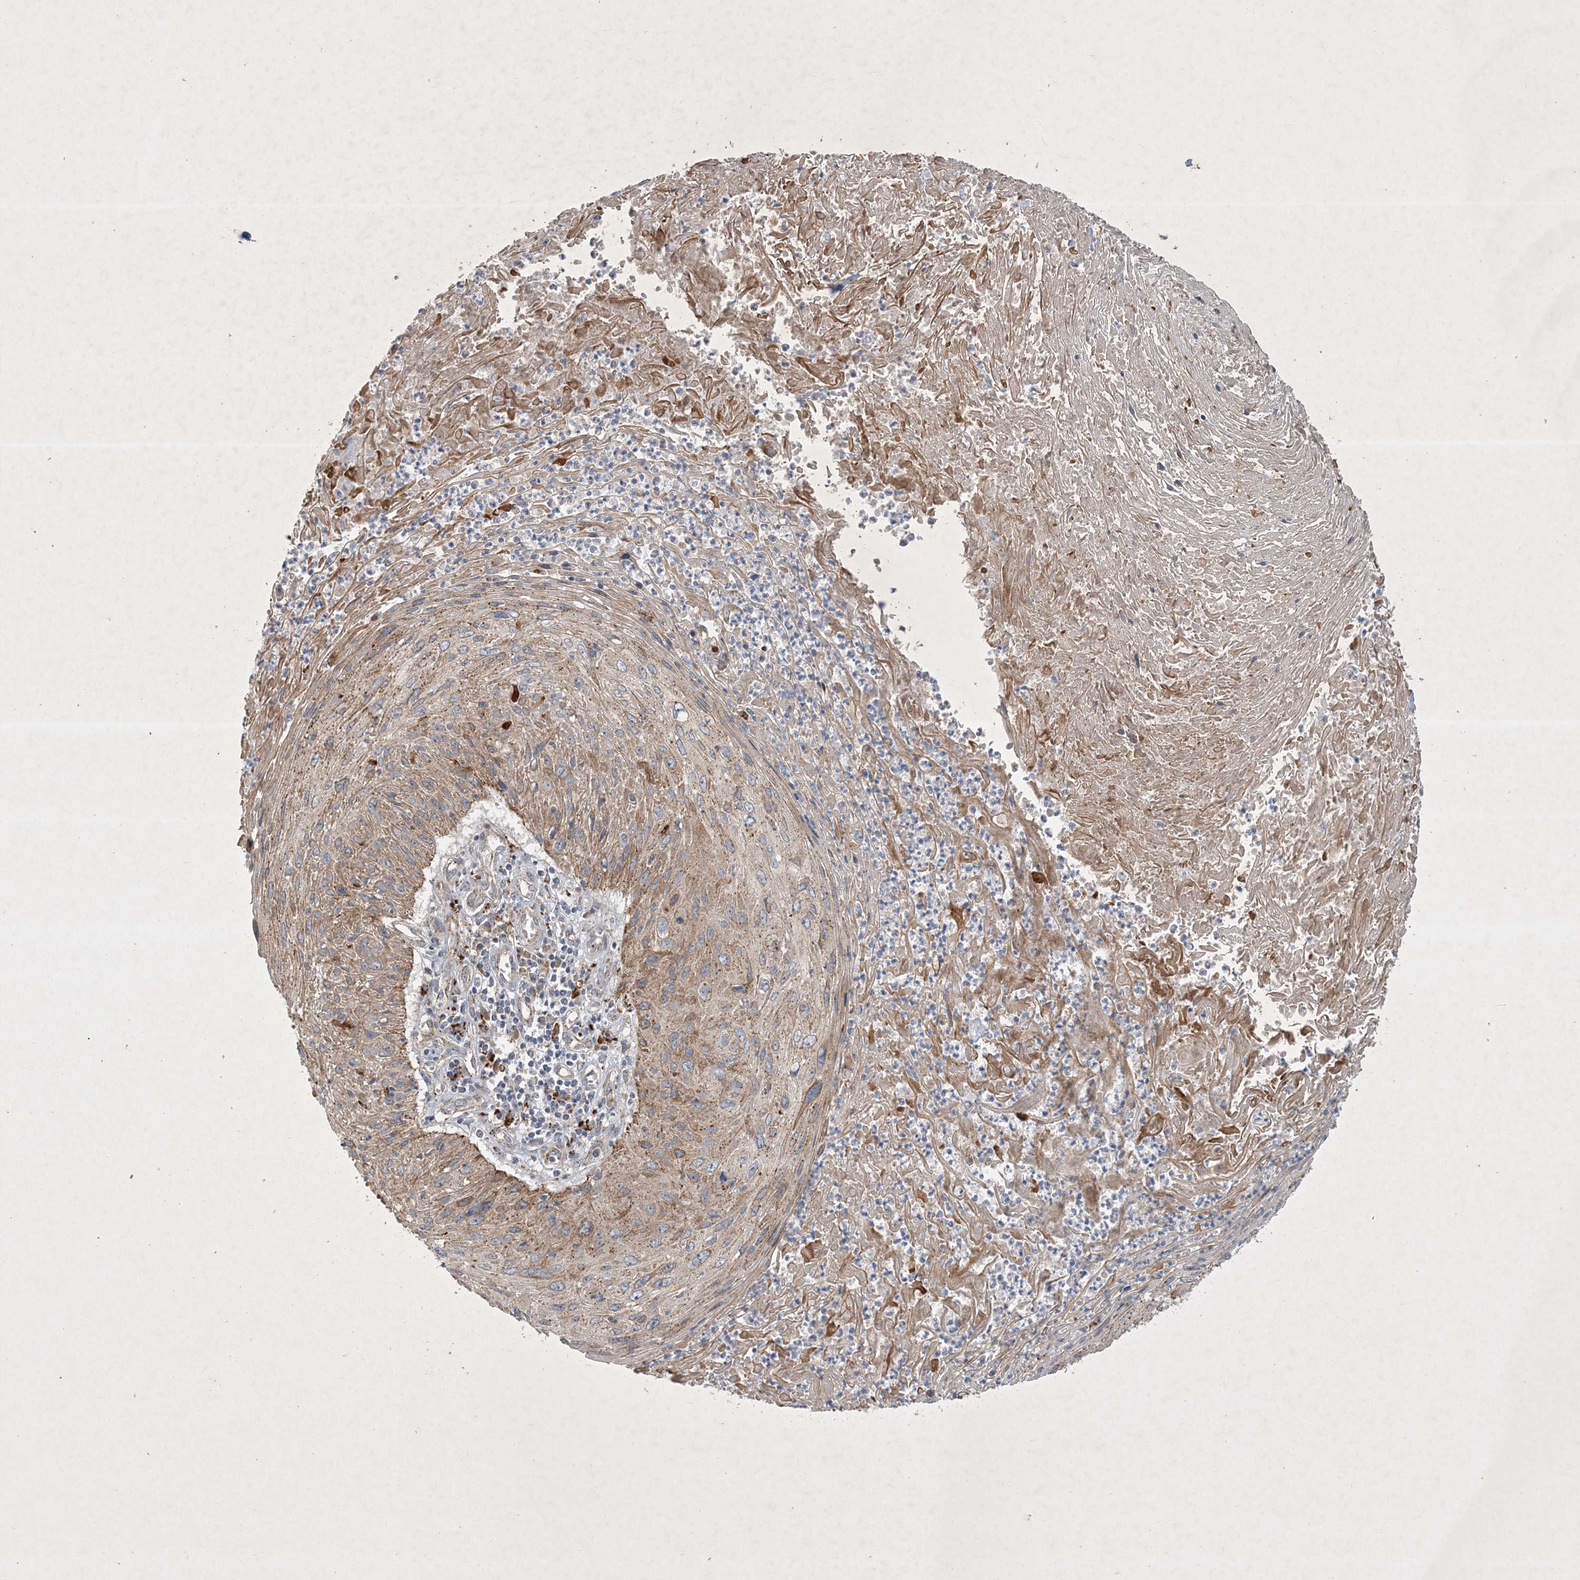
{"staining": {"intensity": "moderate", "quantity": "25%-75%", "location": "cytoplasmic/membranous"}, "tissue": "cervical cancer", "cell_type": "Tumor cells", "image_type": "cancer", "snomed": [{"axis": "morphology", "description": "Squamous cell carcinoma, NOS"}, {"axis": "topography", "description": "Cervix"}], "caption": "Protein staining displays moderate cytoplasmic/membranous expression in approximately 25%-75% of tumor cells in cervical cancer.", "gene": "MRPS18A", "patient": {"sex": "female", "age": 51}}